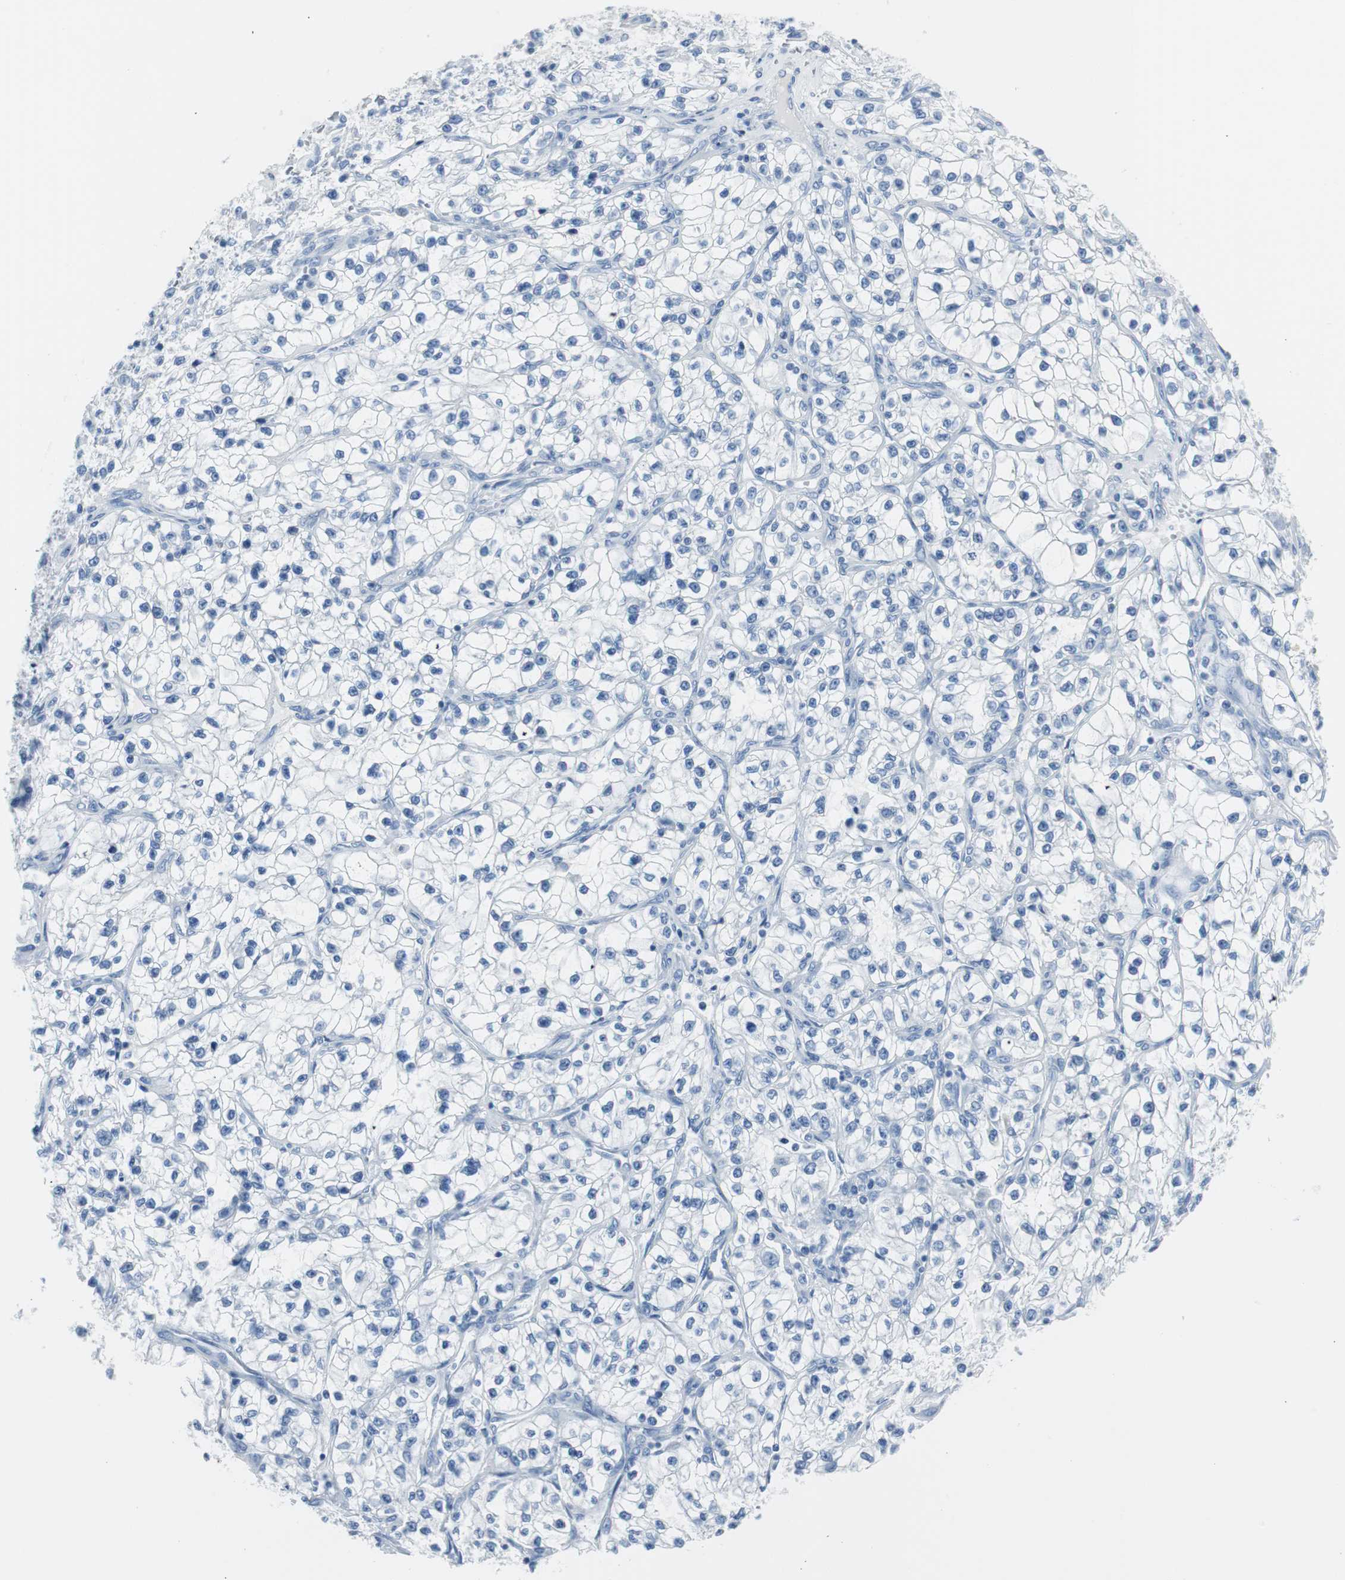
{"staining": {"intensity": "negative", "quantity": "none", "location": "none"}, "tissue": "renal cancer", "cell_type": "Tumor cells", "image_type": "cancer", "snomed": [{"axis": "morphology", "description": "Adenocarcinoma, NOS"}, {"axis": "topography", "description": "Kidney"}], "caption": "Renal cancer (adenocarcinoma) was stained to show a protein in brown. There is no significant expression in tumor cells.", "gene": "S100A7", "patient": {"sex": "female", "age": 57}}